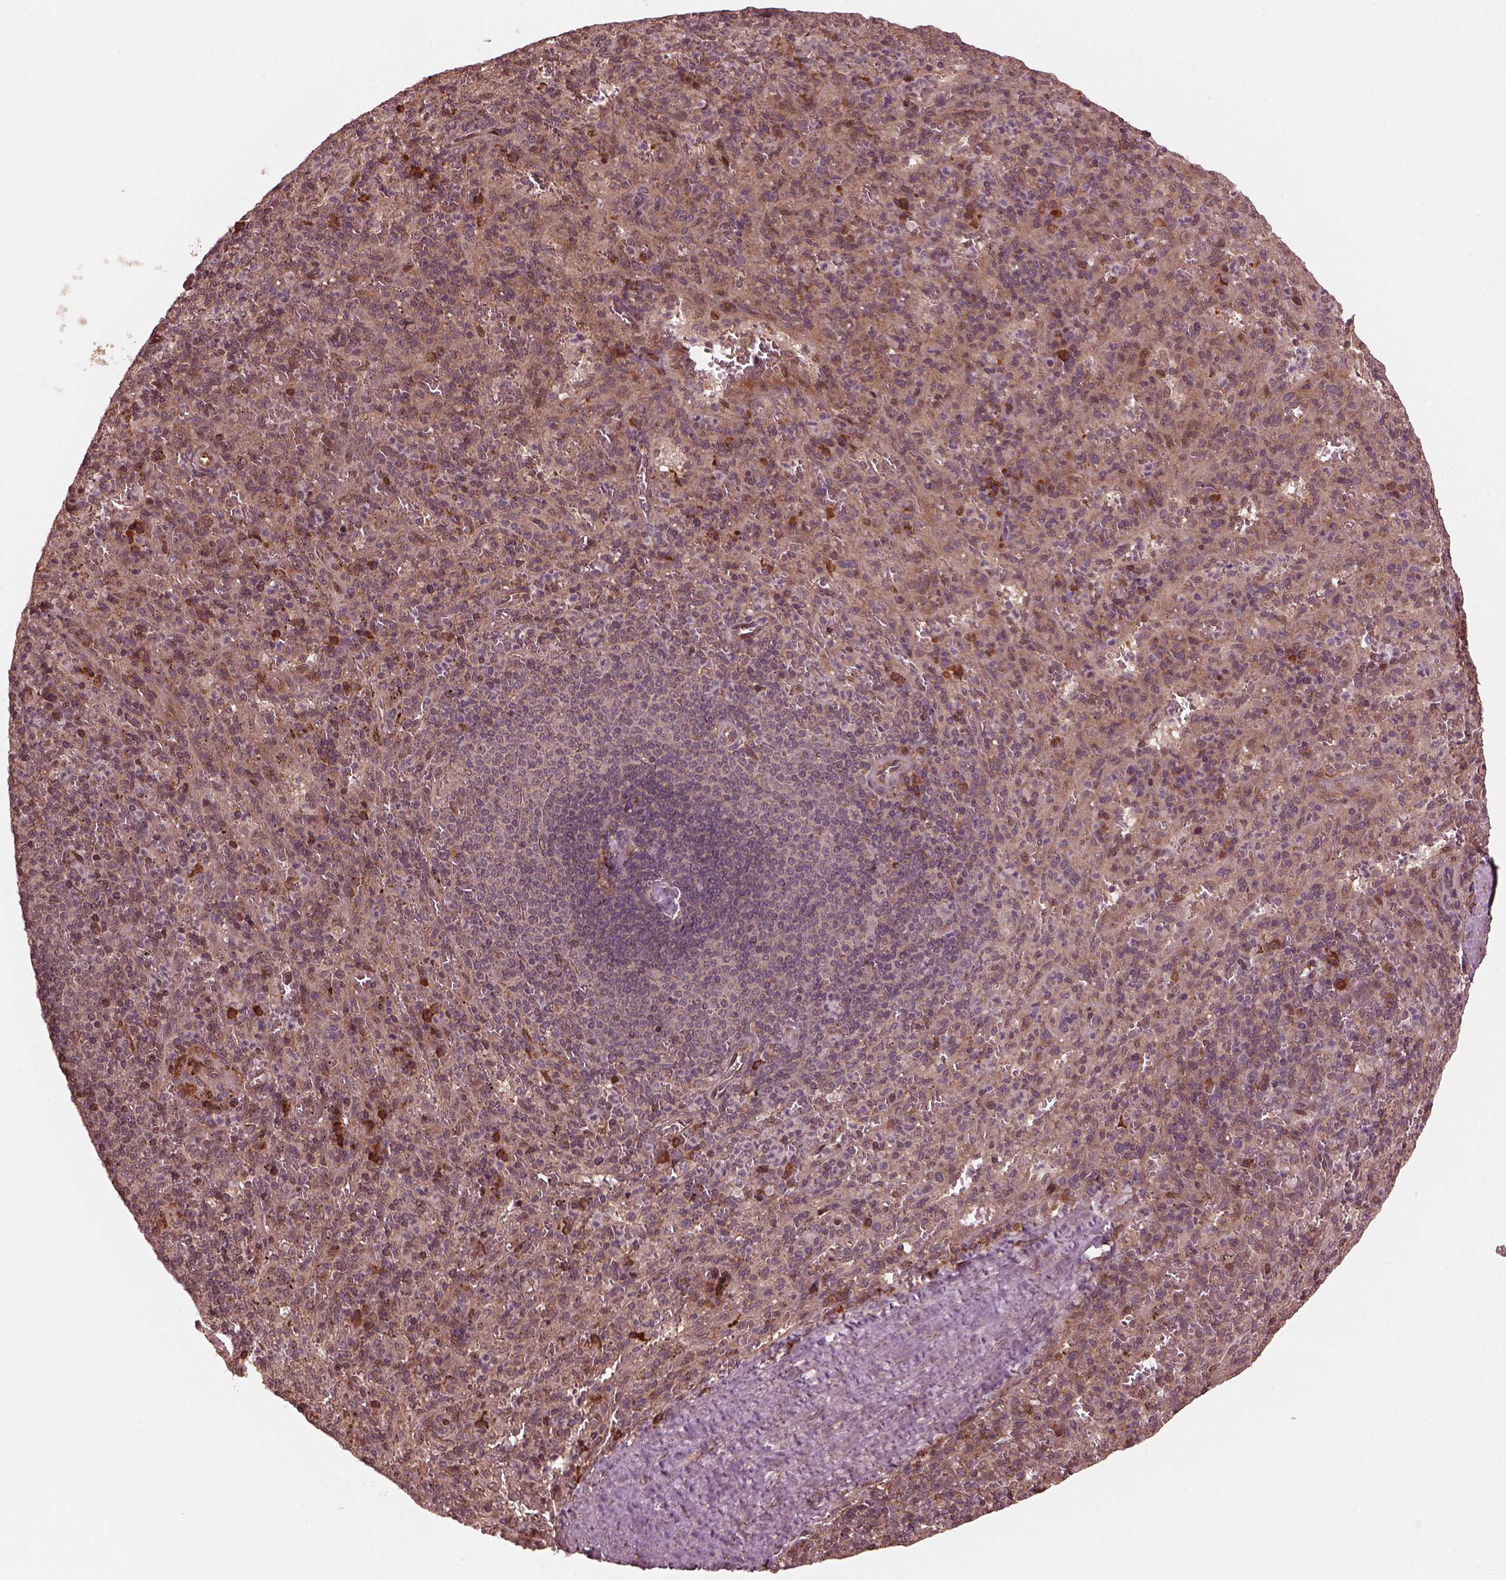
{"staining": {"intensity": "strong", "quantity": "<25%", "location": "cytoplasmic/membranous"}, "tissue": "spleen", "cell_type": "Cells in red pulp", "image_type": "normal", "snomed": [{"axis": "morphology", "description": "Normal tissue, NOS"}, {"axis": "topography", "description": "Spleen"}], "caption": "Brown immunohistochemical staining in normal human spleen demonstrates strong cytoplasmic/membranous positivity in about <25% of cells in red pulp.", "gene": "ZNF292", "patient": {"sex": "male", "age": 57}}